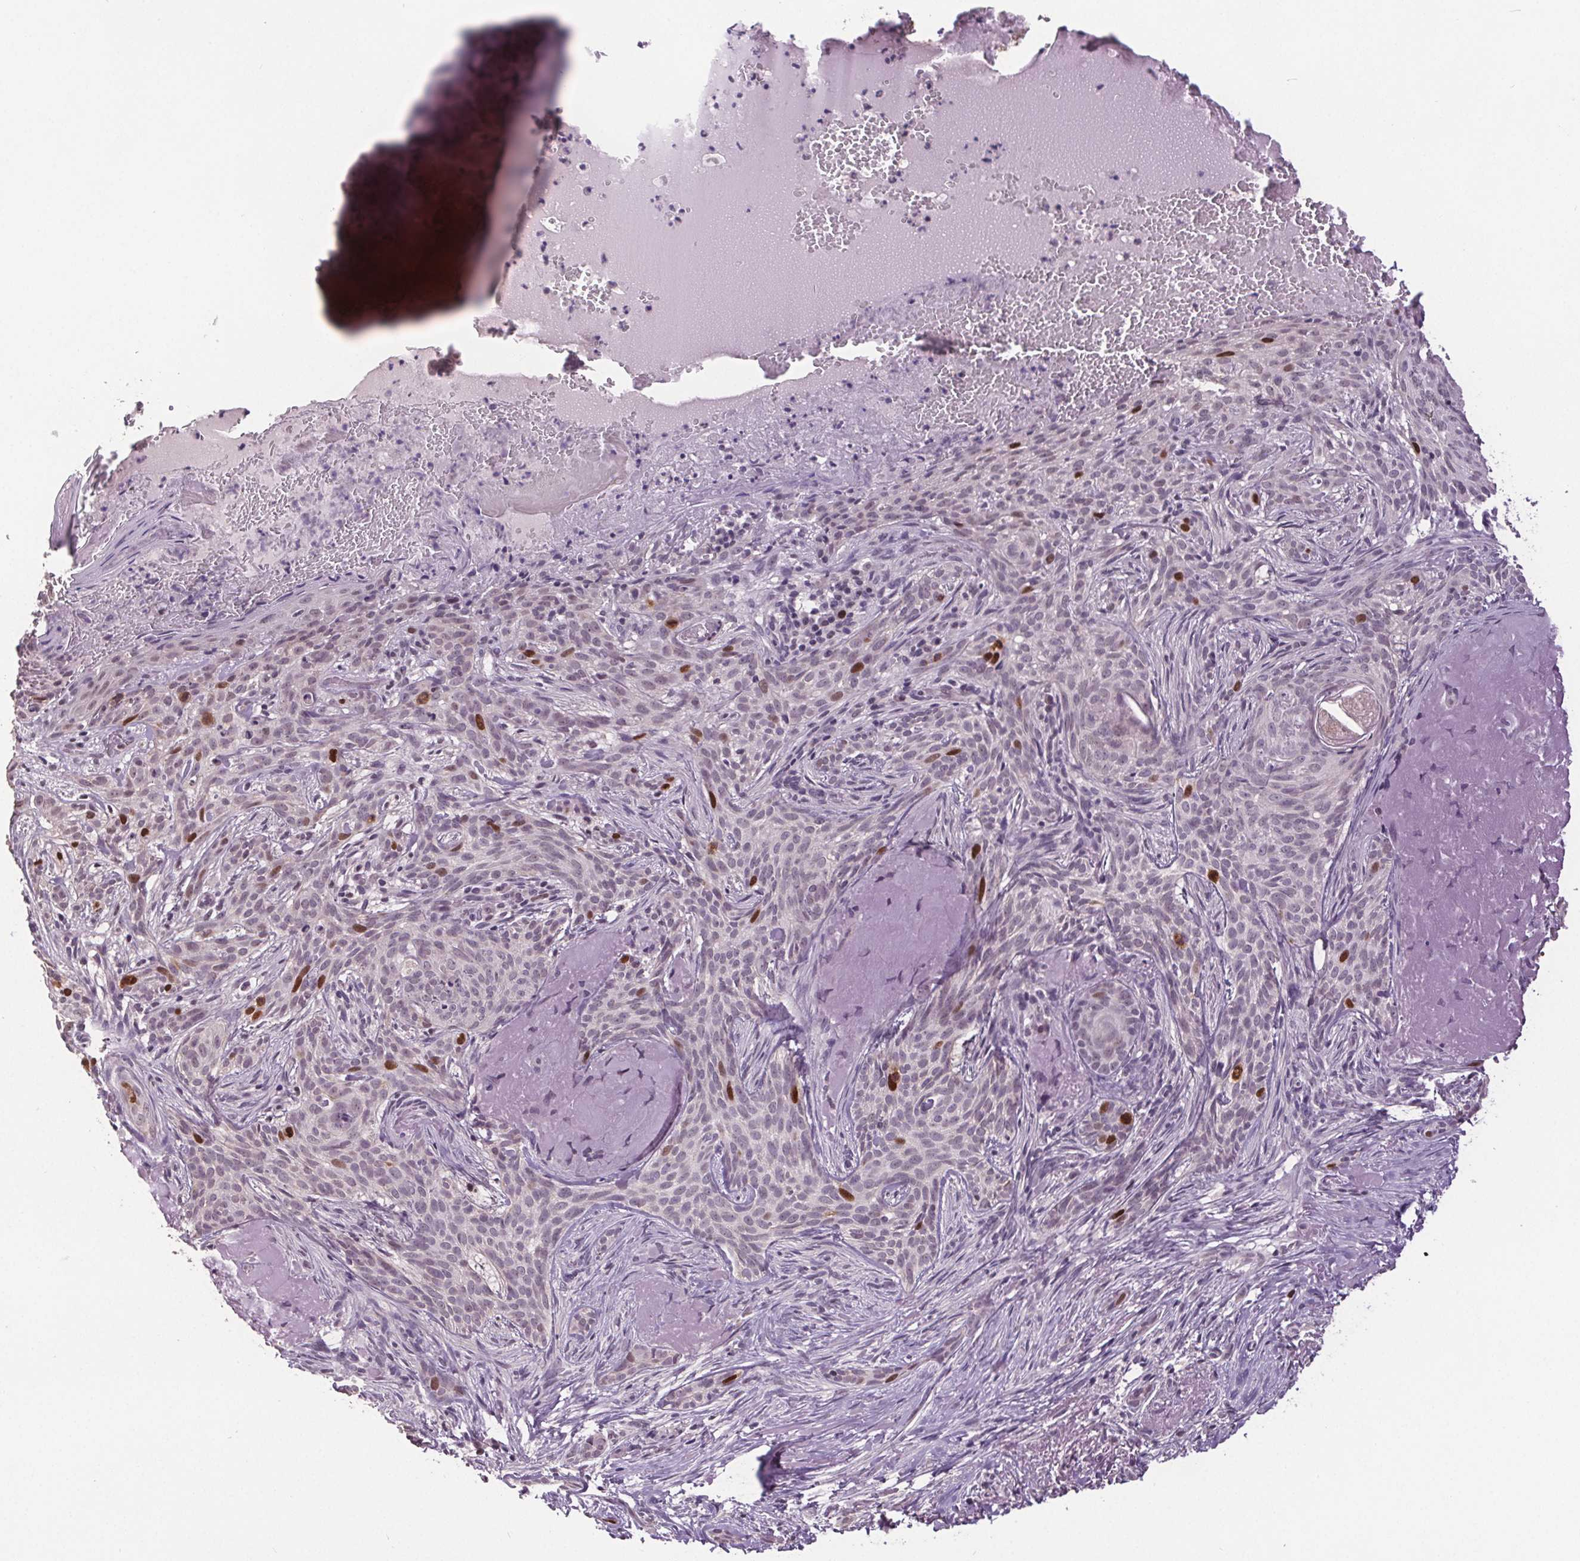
{"staining": {"intensity": "strong", "quantity": "<25%", "location": "nuclear"}, "tissue": "skin cancer", "cell_type": "Tumor cells", "image_type": "cancer", "snomed": [{"axis": "morphology", "description": "Basal cell carcinoma"}, {"axis": "topography", "description": "Skin"}], "caption": "This is an image of immunohistochemistry (IHC) staining of skin basal cell carcinoma, which shows strong expression in the nuclear of tumor cells.", "gene": "CENPF", "patient": {"sex": "male", "age": 84}}